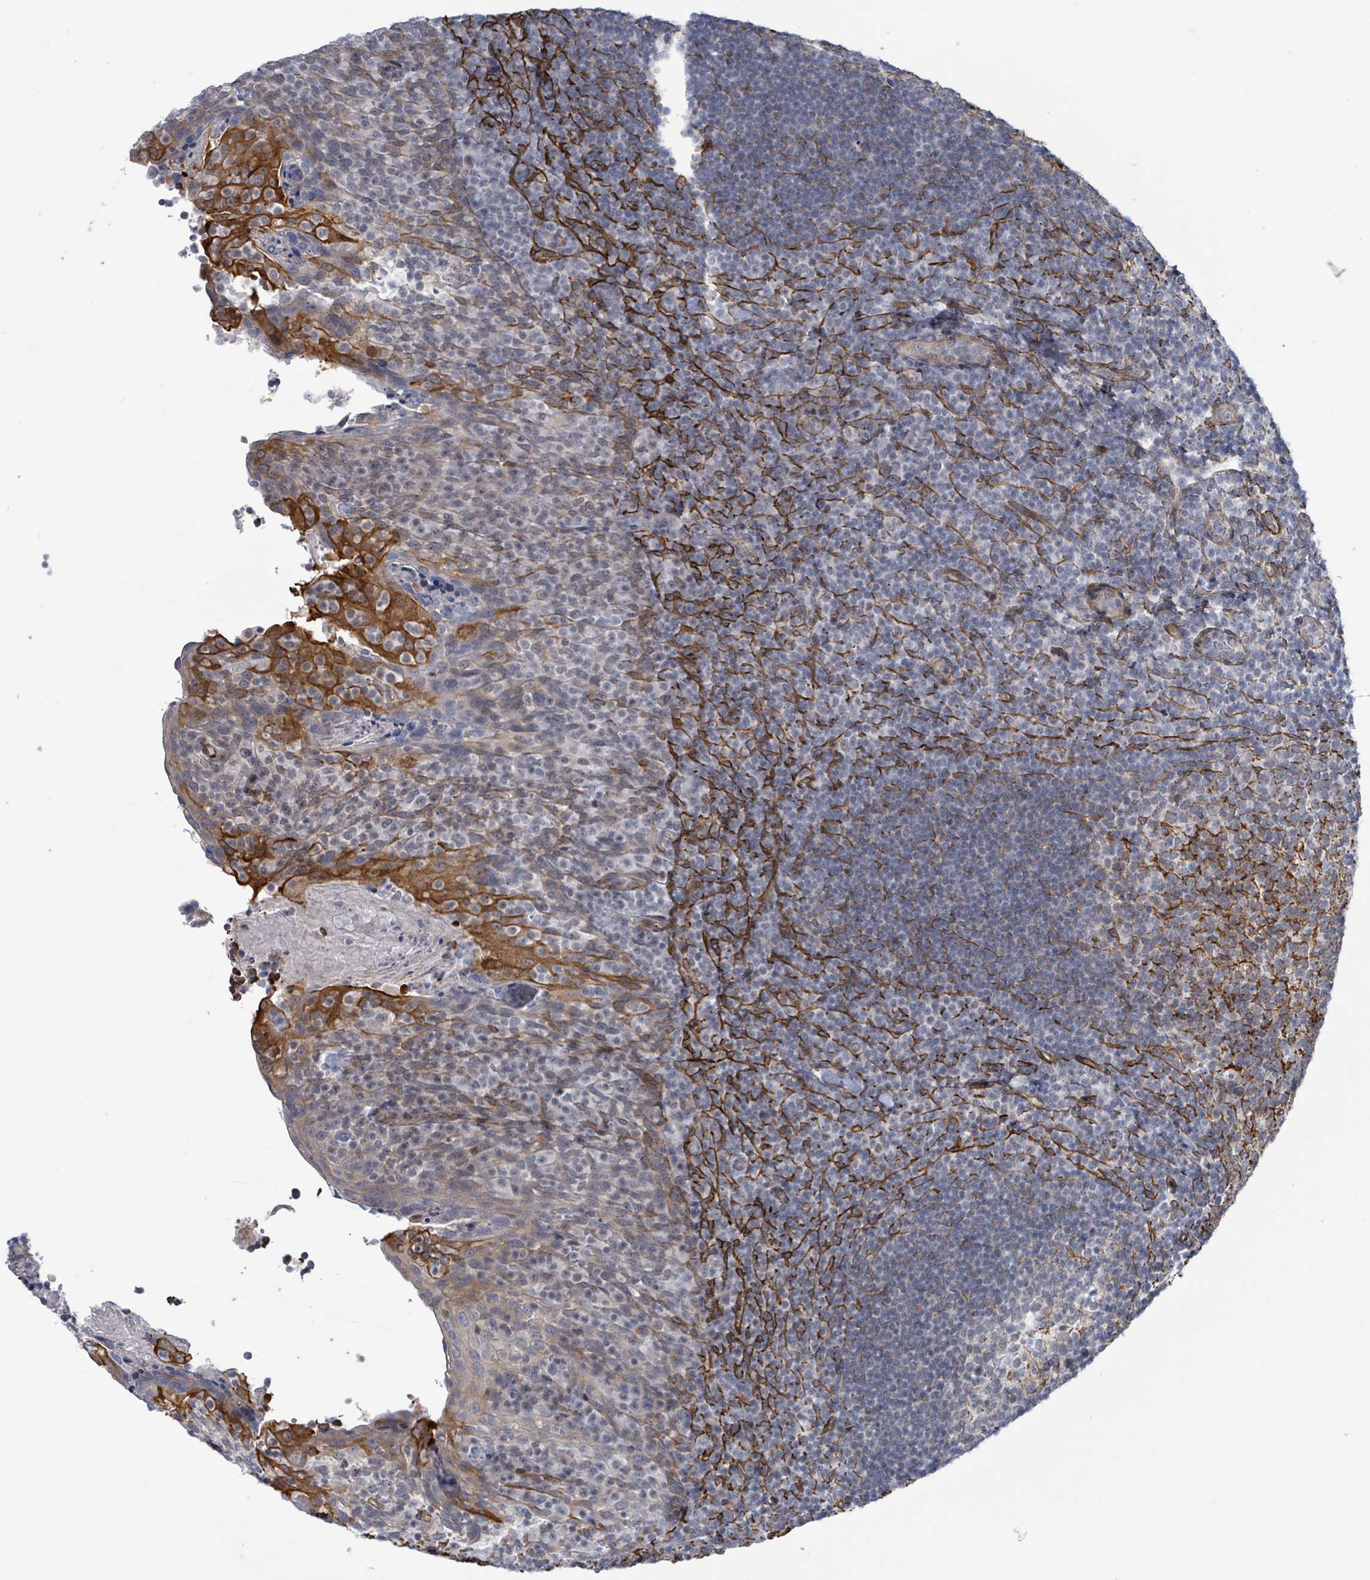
{"staining": {"intensity": "negative", "quantity": "none", "location": "none"}, "tissue": "tonsil", "cell_type": "Germinal center cells", "image_type": "normal", "snomed": [{"axis": "morphology", "description": "Normal tissue, NOS"}, {"axis": "topography", "description": "Tonsil"}], "caption": "High power microscopy image of an immunohistochemistry histopathology image of normal tonsil, revealing no significant staining in germinal center cells. The staining is performed using DAB (3,3'-diaminobenzidine) brown chromogen with nuclei counter-stained in using hematoxylin.", "gene": "DMRTC1B", "patient": {"sex": "female", "age": 10}}